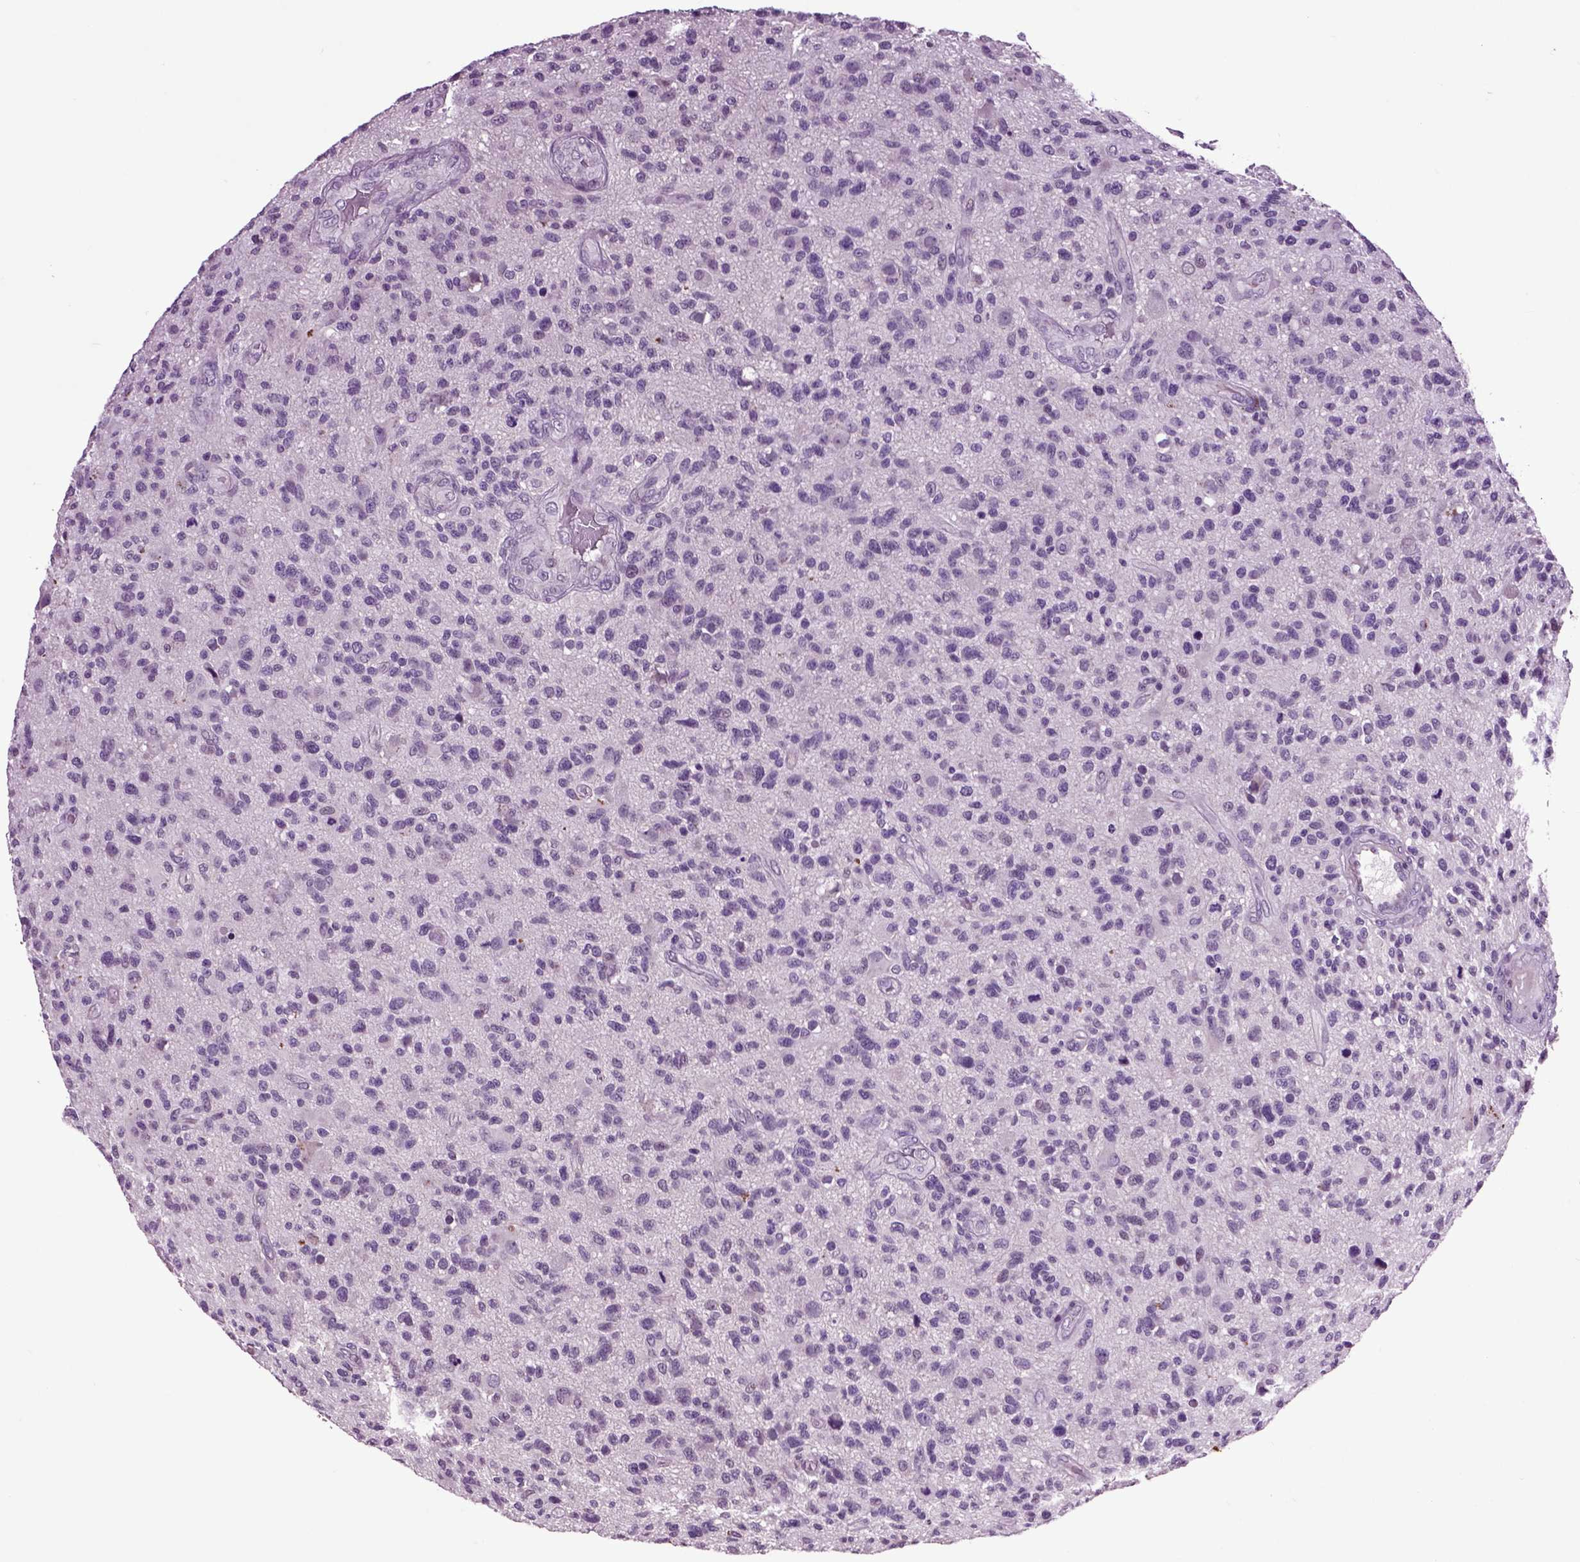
{"staining": {"intensity": "negative", "quantity": "none", "location": "none"}, "tissue": "glioma", "cell_type": "Tumor cells", "image_type": "cancer", "snomed": [{"axis": "morphology", "description": "Glioma, malignant, High grade"}, {"axis": "topography", "description": "Brain"}], "caption": "The histopathology image demonstrates no staining of tumor cells in high-grade glioma (malignant).", "gene": "CRHR1", "patient": {"sex": "male", "age": 47}}